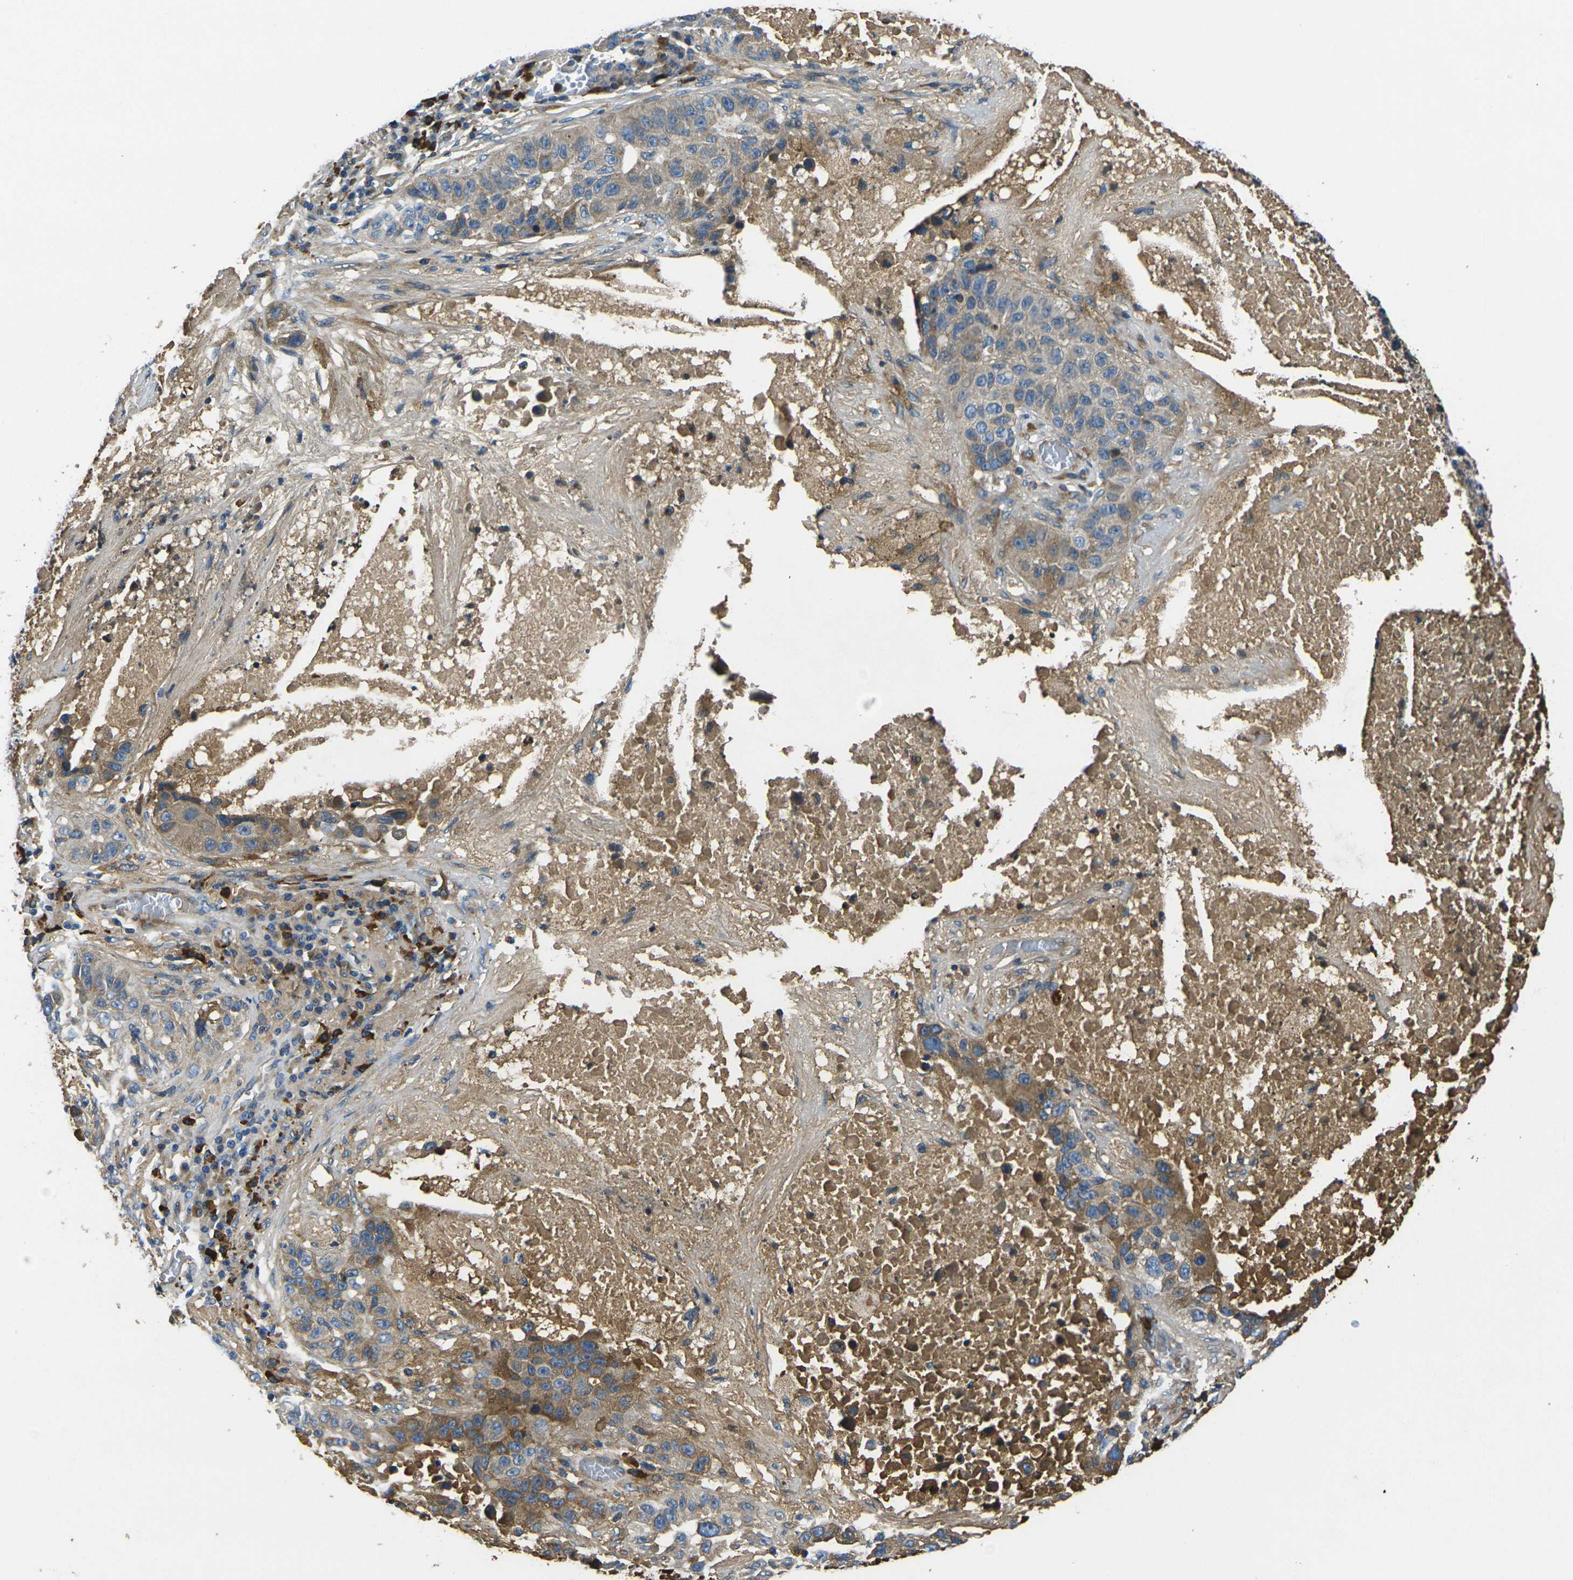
{"staining": {"intensity": "moderate", "quantity": ">75%", "location": "cytoplasmic/membranous"}, "tissue": "lung cancer", "cell_type": "Tumor cells", "image_type": "cancer", "snomed": [{"axis": "morphology", "description": "Squamous cell carcinoma, NOS"}, {"axis": "topography", "description": "Lung"}], "caption": "The micrograph exhibits staining of lung squamous cell carcinoma, revealing moderate cytoplasmic/membranous protein positivity (brown color) within tumor cells.", "gene": "RAB1B", "patient": {"sex": "male", "age": 57}}